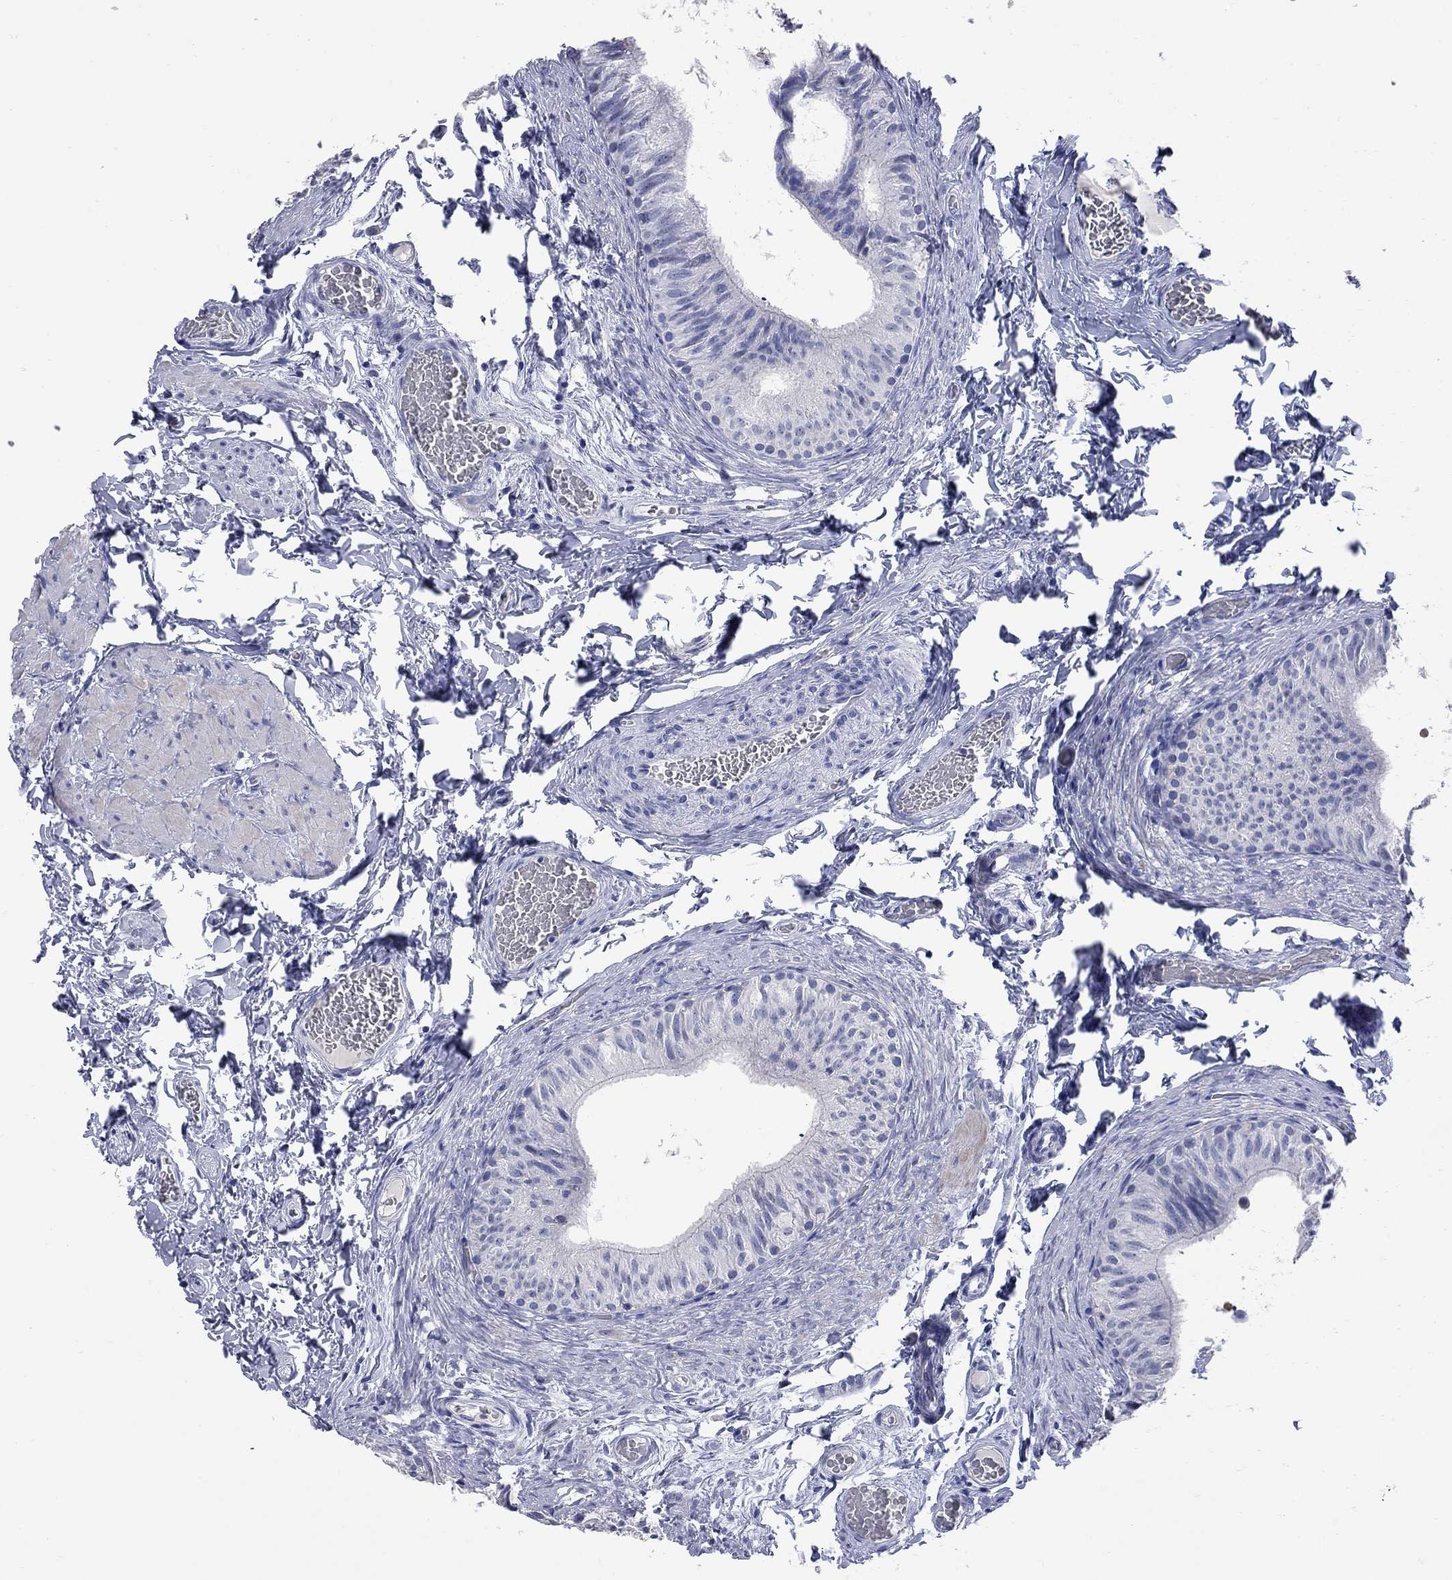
{"staining": {"intensity": "negative", "quantity": "none", "location": "none"}, "tissue": "epididymis", "cell_type": "Glandular cells", "image_type": "normal", "snomed": [{"axis": "morphology", "description": "Normal tissue, NOS"}, {"axis": "topography", "description": "Epididymis"}, {"axis": "topography", "description": "Vas deferens"}], "caption": "Immunohistochemistry (IHC) image of normal epididymis: human epididymis stained with DAB exhibits no significant protein positivity in glandular cells.", "gene": "FAM221B", "patient": {"sex": "male", "age": 23}}